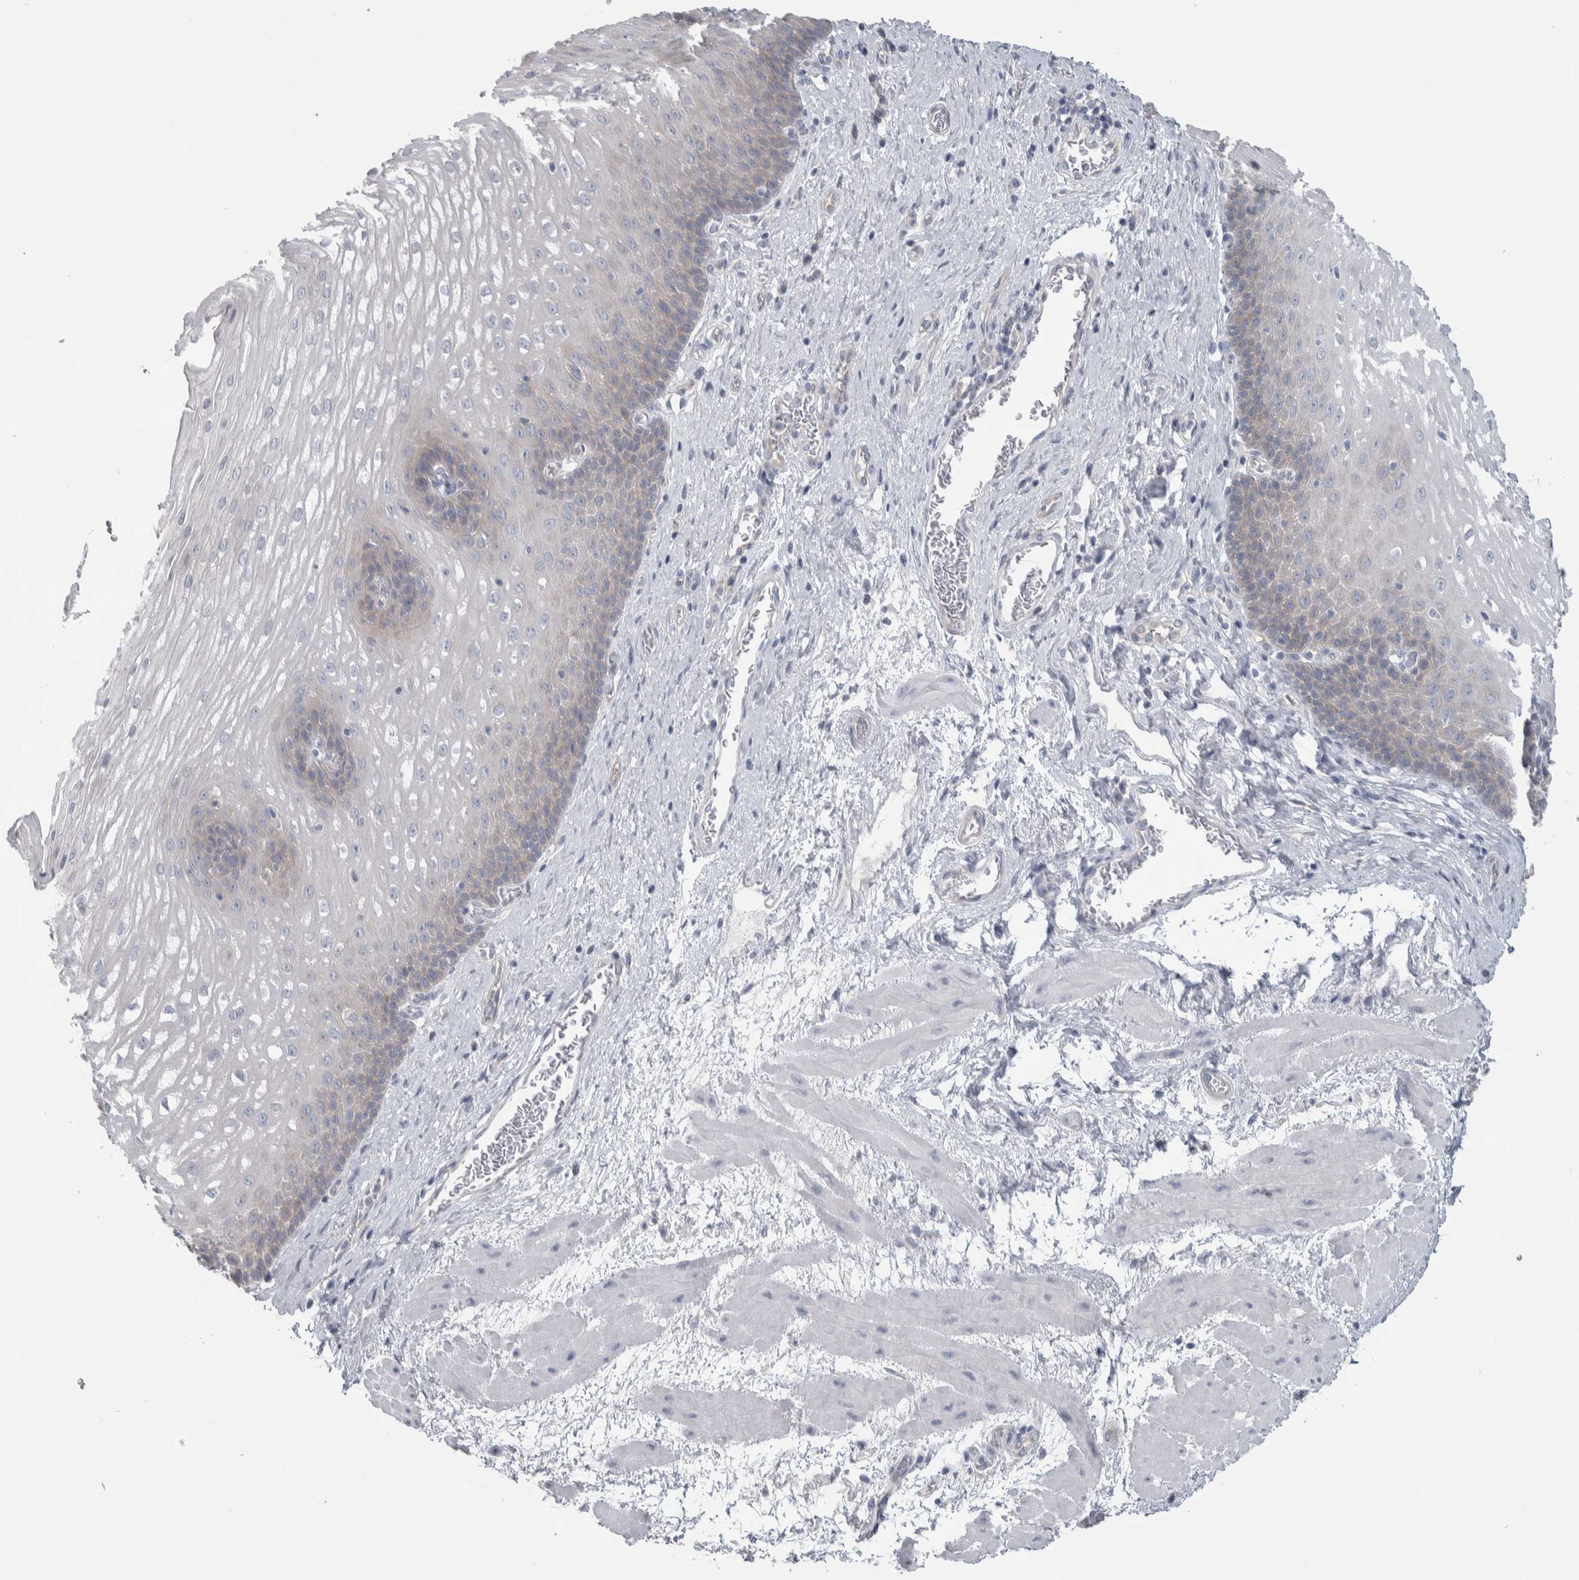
{"staining": {"intensity": "weak", "quantity": "<25%", "location": "cytoplasmic/membranous"}, "tissue": "esophagus", "cell_type": "Squamous epithelial cells", "image_type": "normal", "snomed": [{"axis": "morphology", "description": "Normal tissue, NOS"}, {"axis": "topography", "description": "Esophagus"}], "caption": "A high-resolution micrograph shows immunohistochemistry (IHC) staining of benign esophagus, which exhibits no significant expression in squamous epithelial cells. (IHC, brightfield microscopy, high magnification).", "gene": "GPHN", "patient": {"sex": "male", "age": 48}}